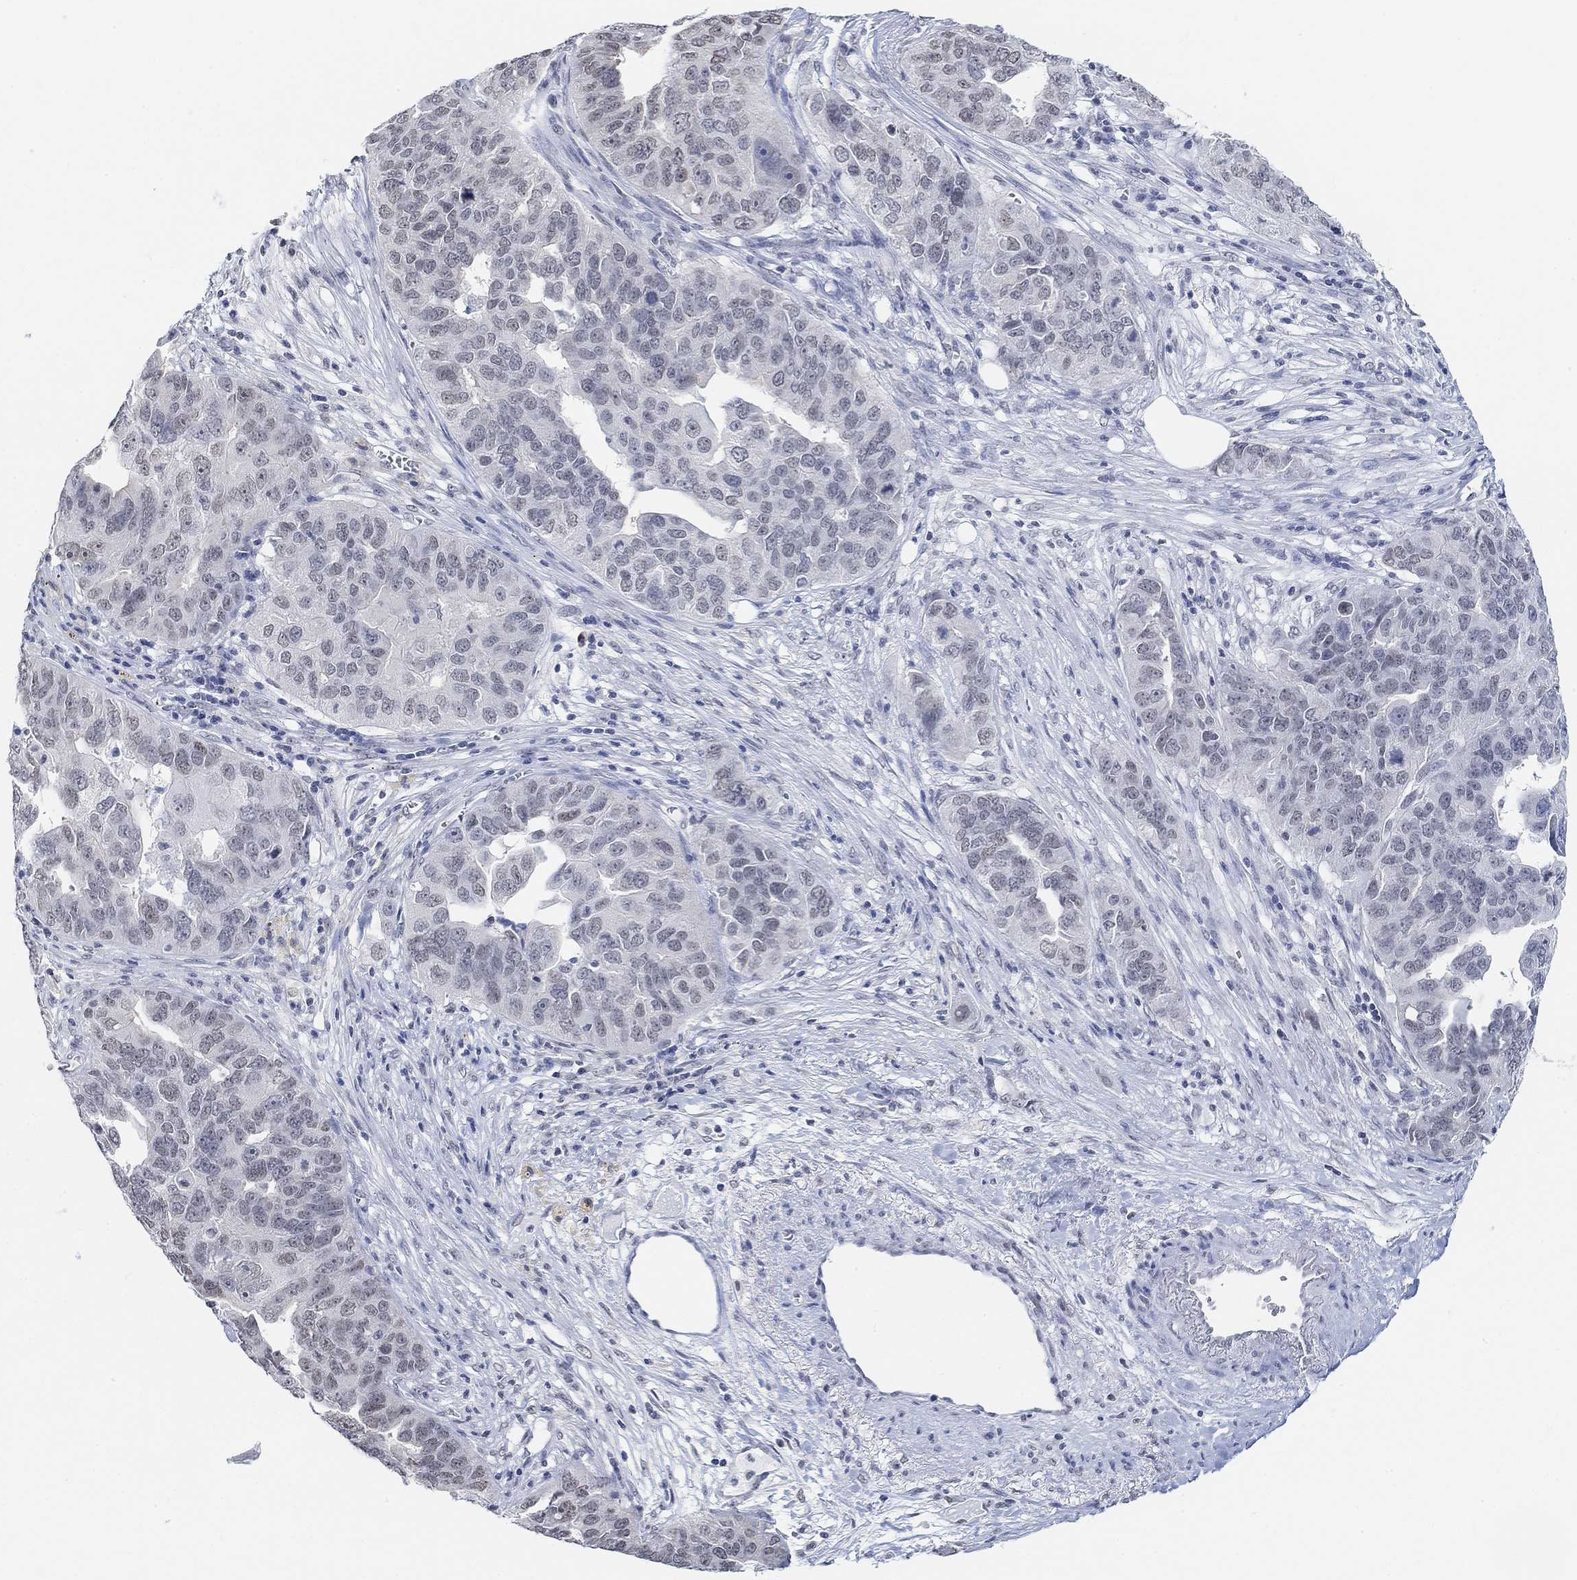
{"staining": {"intensity": "negative", "quantity": "none", "location": "none"}, "tissue": "ovarian cancer", "cell_type": "Tumor cells", "image_type": "cancer", "snomed": [{"axis": "morphology", "description": "Carcinoma, endometroid"}, {"axis": "topography", "description": "Soft tissue"}, {"axis": "topography", "description": "Ovary"}], "caption": "This is an IHC histopathology image of human ovarian cancer. There is no positivity in tumor cells.", "gene": "PURG", "patient": {"sex": "female", "age": 52}}